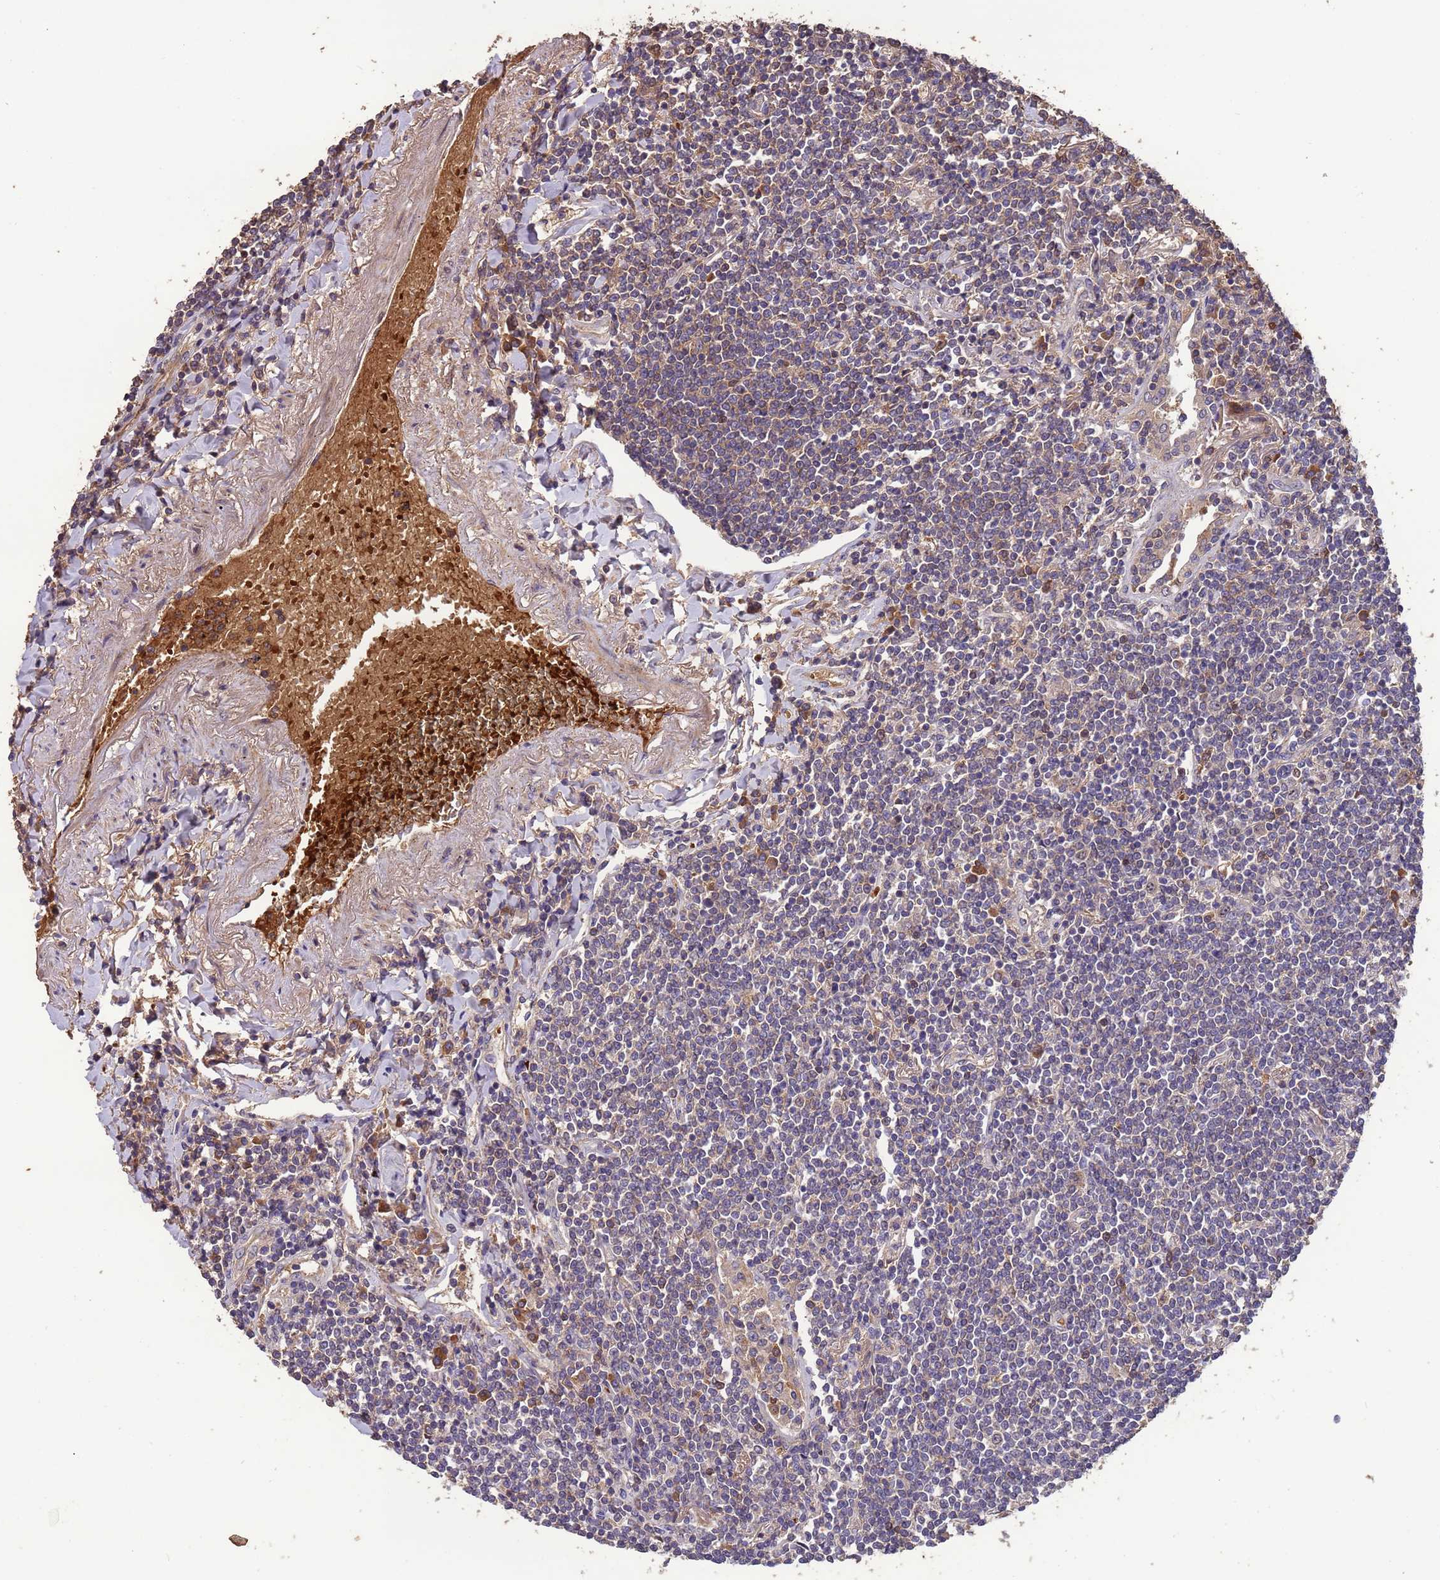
{"staining": {"intensity": "weak", "quantity": "25%-75%", "location": "cytoplasmic/membranous"}, "tissue": "lymphoma", "cell_type": "Tumor cells", "image_type": "cancer", "snomed": [{"axis": "morphology", "description": "Malignant lymphoma, non-Hodgkin's type, Low grade"}, {"axis": "topography", "description": "Lung"}], "caption": "Human low-grade malignant lymphoma, non-Hodgkin's type stained with a brown dye displays weak cytoplasmic/membranous positive expression in about 25%-75% of tumor cells.", "gene": "CCDC184", "patient": {"sex": "female", "age": 71}}